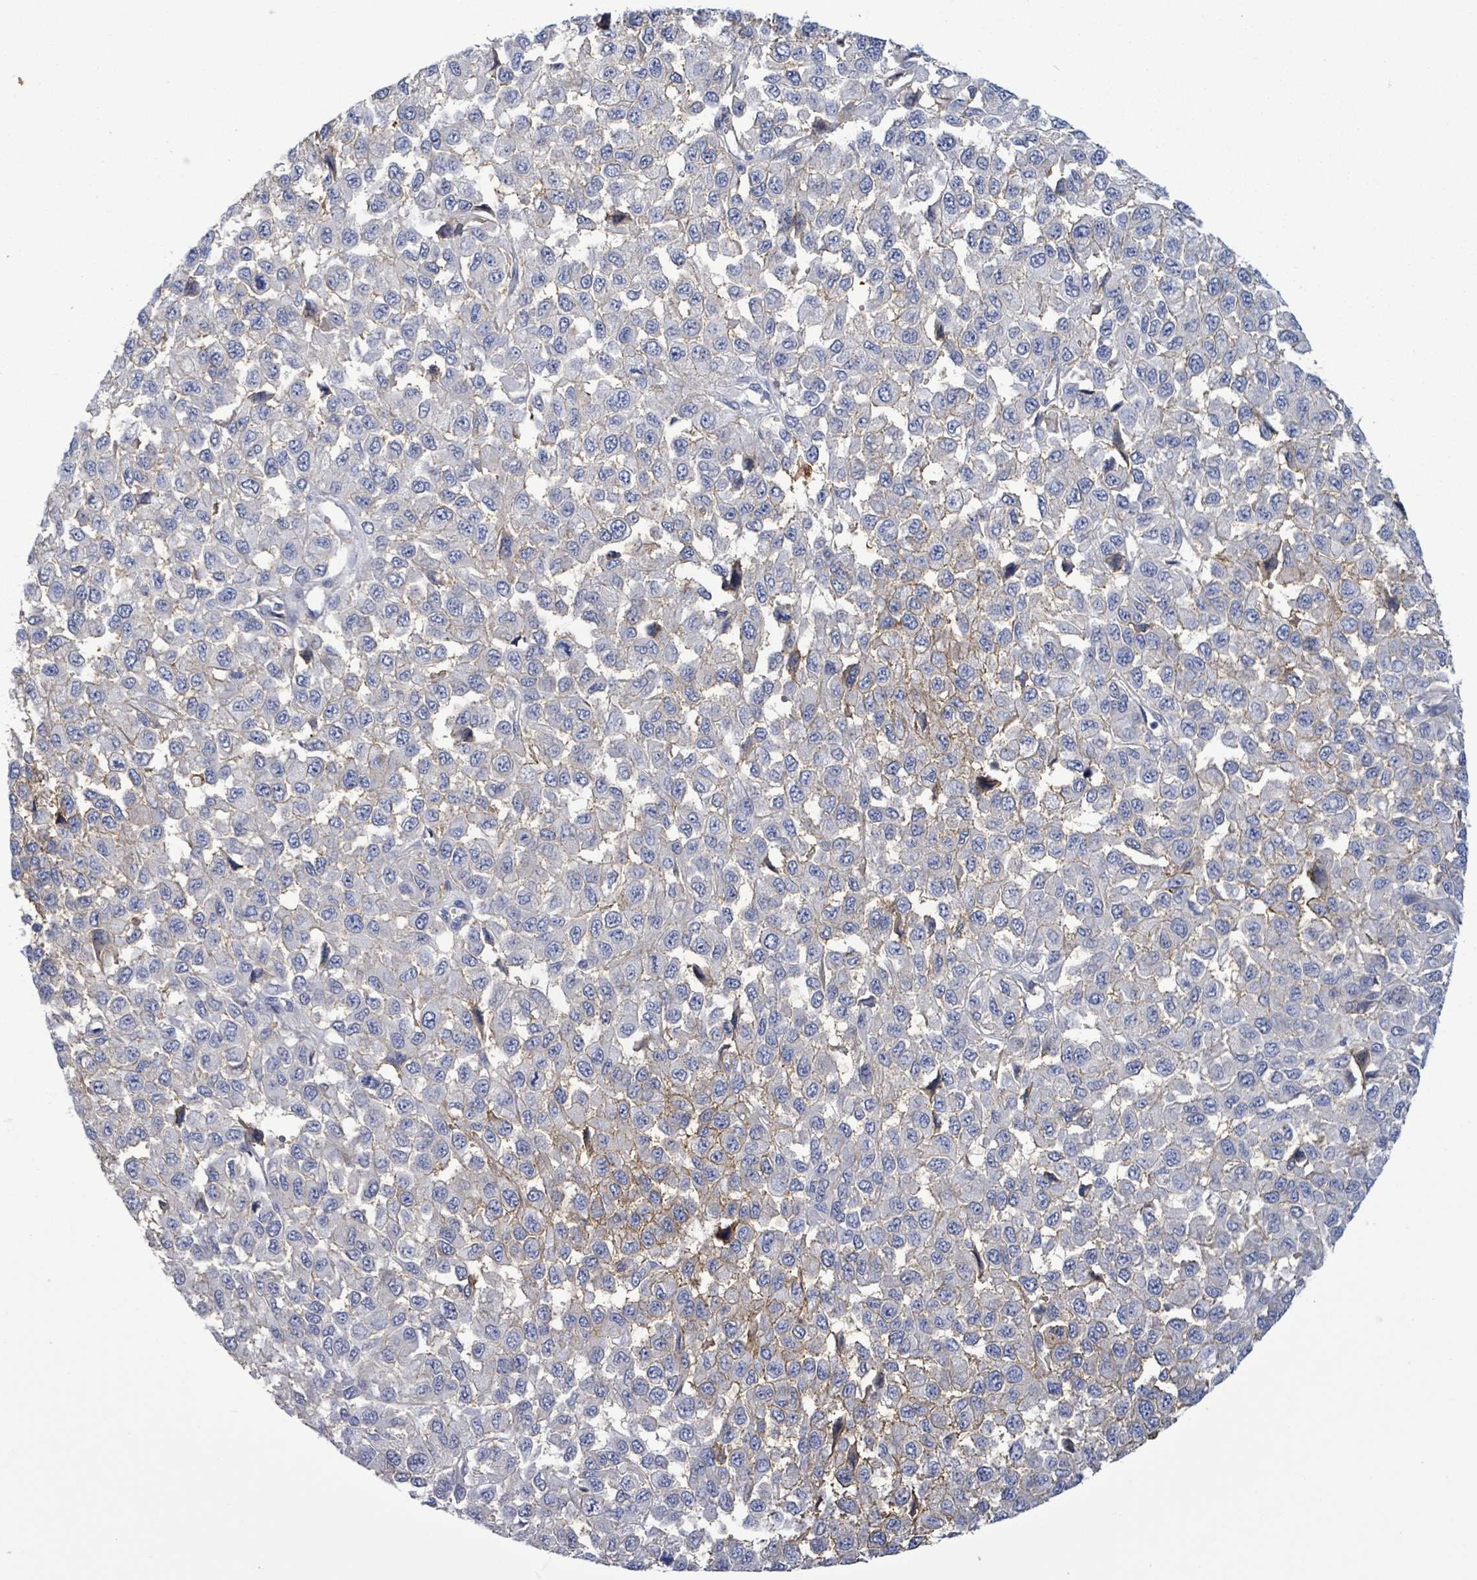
{"staining": {"intensity": "weak", "quantity": "25%-75%", "location": "cytoplasmic/membranous"}, "tissue": "melanoma", "cell_type": "Tumor cells", "image_type": "cancer", "snomed": [{"axis": "morphology", "description": "Malignant melanoma, NOS"}, {"axis": "topography", "description": "Skin"}], "caption": "This image reveals melanoma stained with IHC to label a protein in brown. The cytoplasmic/membranous of tumor cells show weak positivity for the protein. Nuclei are counter-stained blue.", "gene": "BSG", "patient": {"sex": "male", "age": 62}}